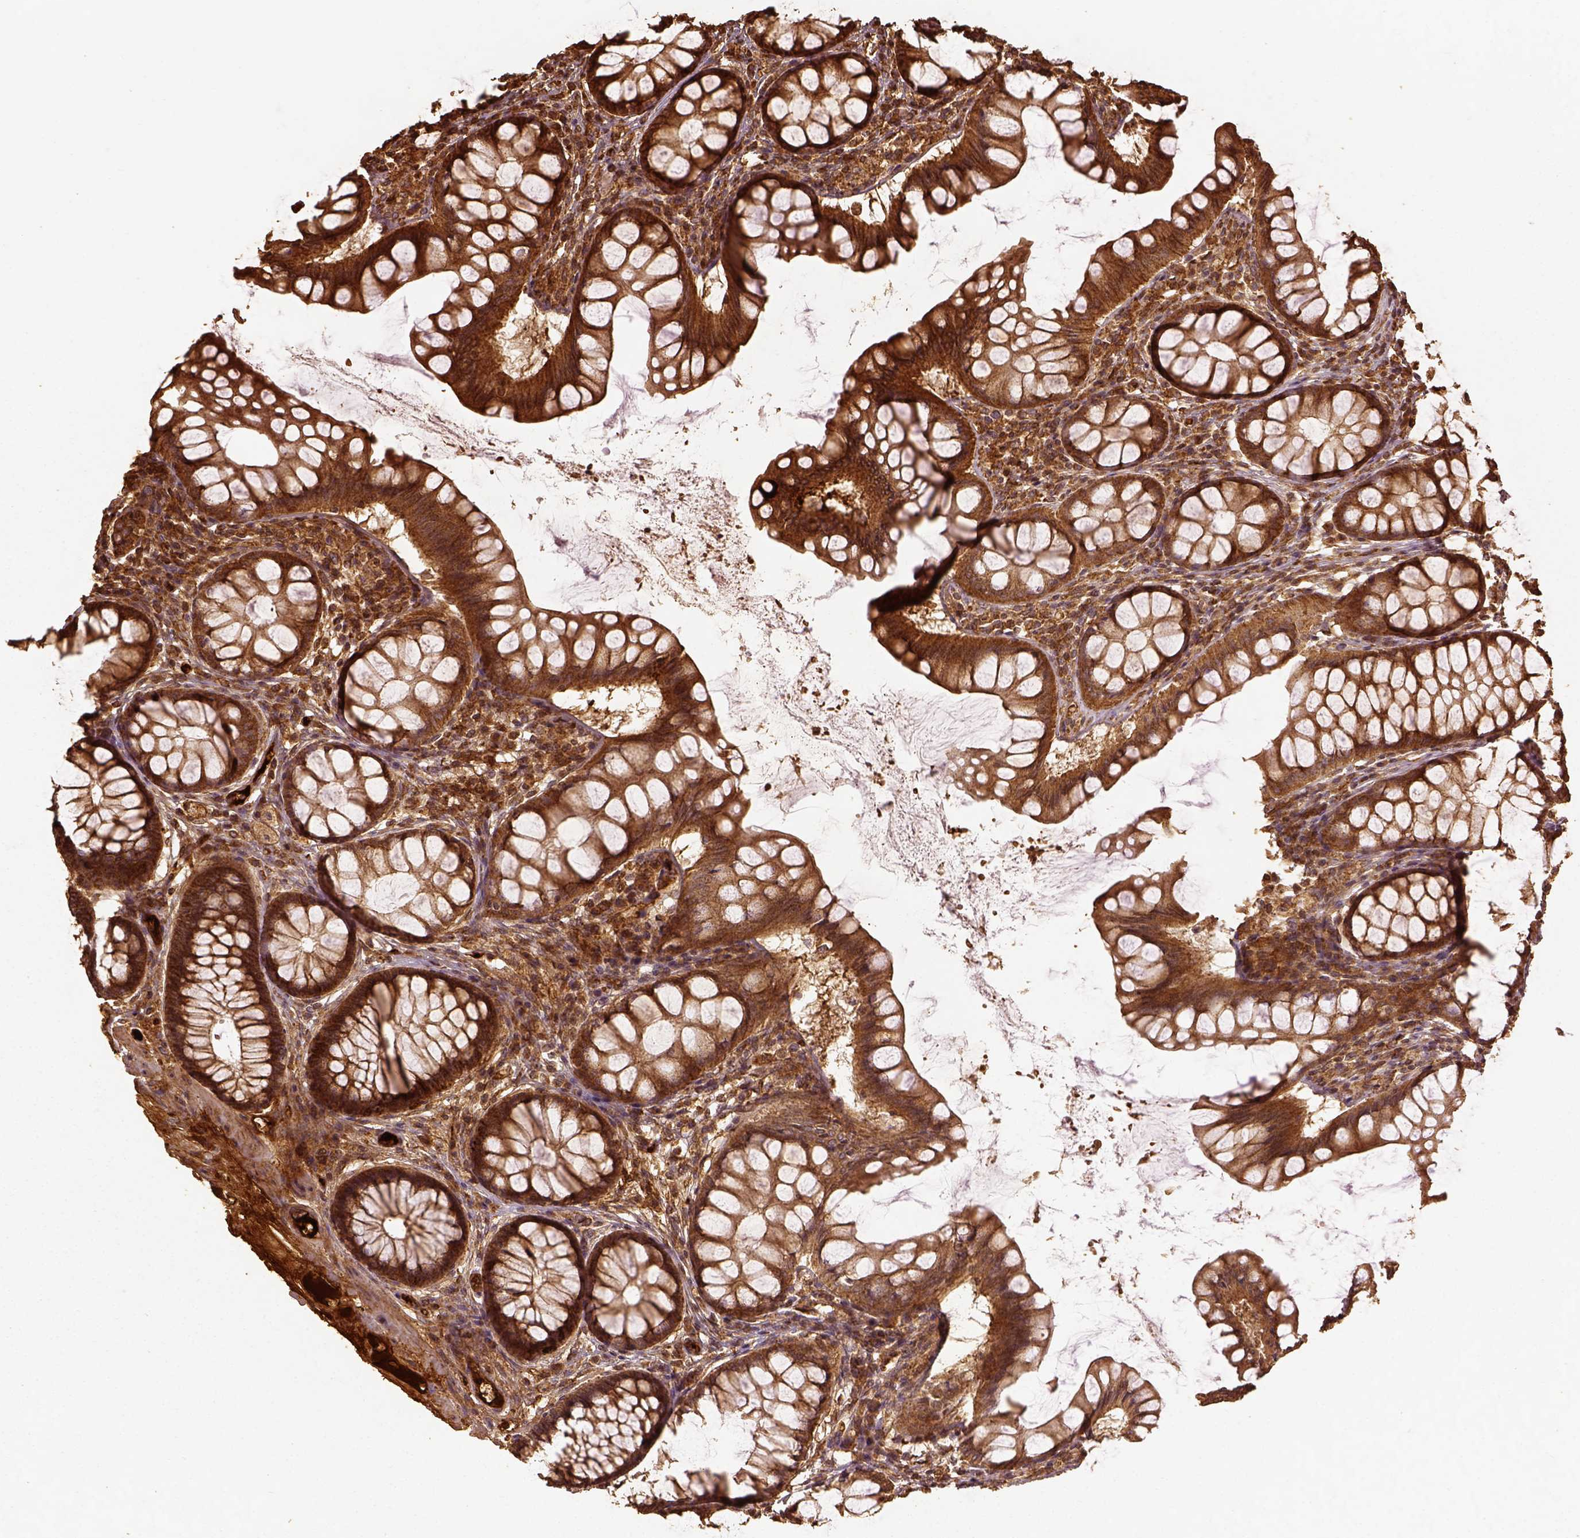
{"staining": {"intensity": "moderate", "quantity": "25%-75%", "location": "cytoplasmic/membranous"}, "tissue": "colon", "cell_type": "Endothelial cells", "image_type": "normal", "snomed": [{"axis": "morphology", "description": "Normal tissue, NOS"}, {"axis": "topography", "description": "Colon"}], "caption": "A brown stain highlights moderate cytoplasmic/membranous expression of a protein in endothelial cells of unremarkable human colon.", "gene": "VEGFA", "patient": {"sex": "female", "age": 65}}